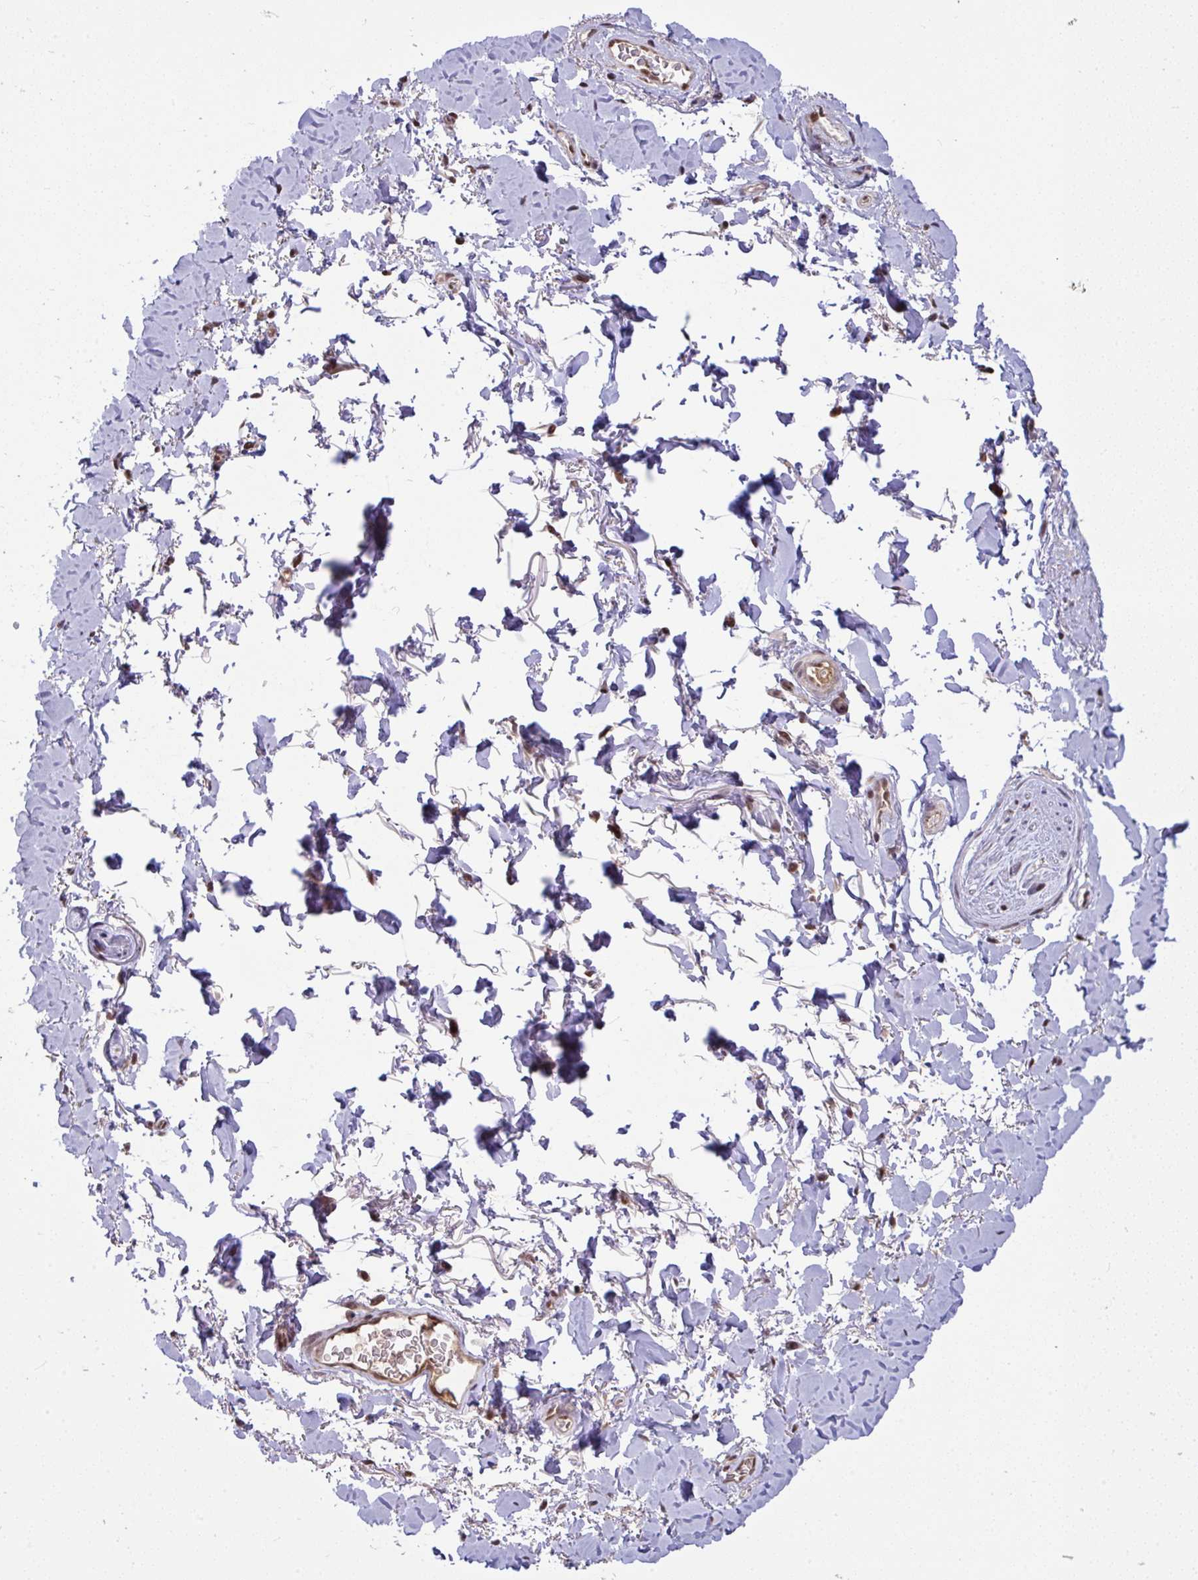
{"staining": {"intensity": "negative", "quantity": "none", "location": "none"}, "tissue": "adipose tissue", "cell_type": "Adipocytes", "image_type": "normal", "snomed": [{"axis": "morphology", "description": "Normal tissue, NOS"}, {"axis": "topography", "description": "Vulva"}, {"axis": "topography", "description": "Peripheral nerve tissue"}], "caption": "DAB (3,3'-diaminobenzidine) immunohistochemical staining of benign human adipose tissue shows no significant expression in adipocytes.", "gene": "KLF2", "patient": {"sex": "female", "age": 66}}